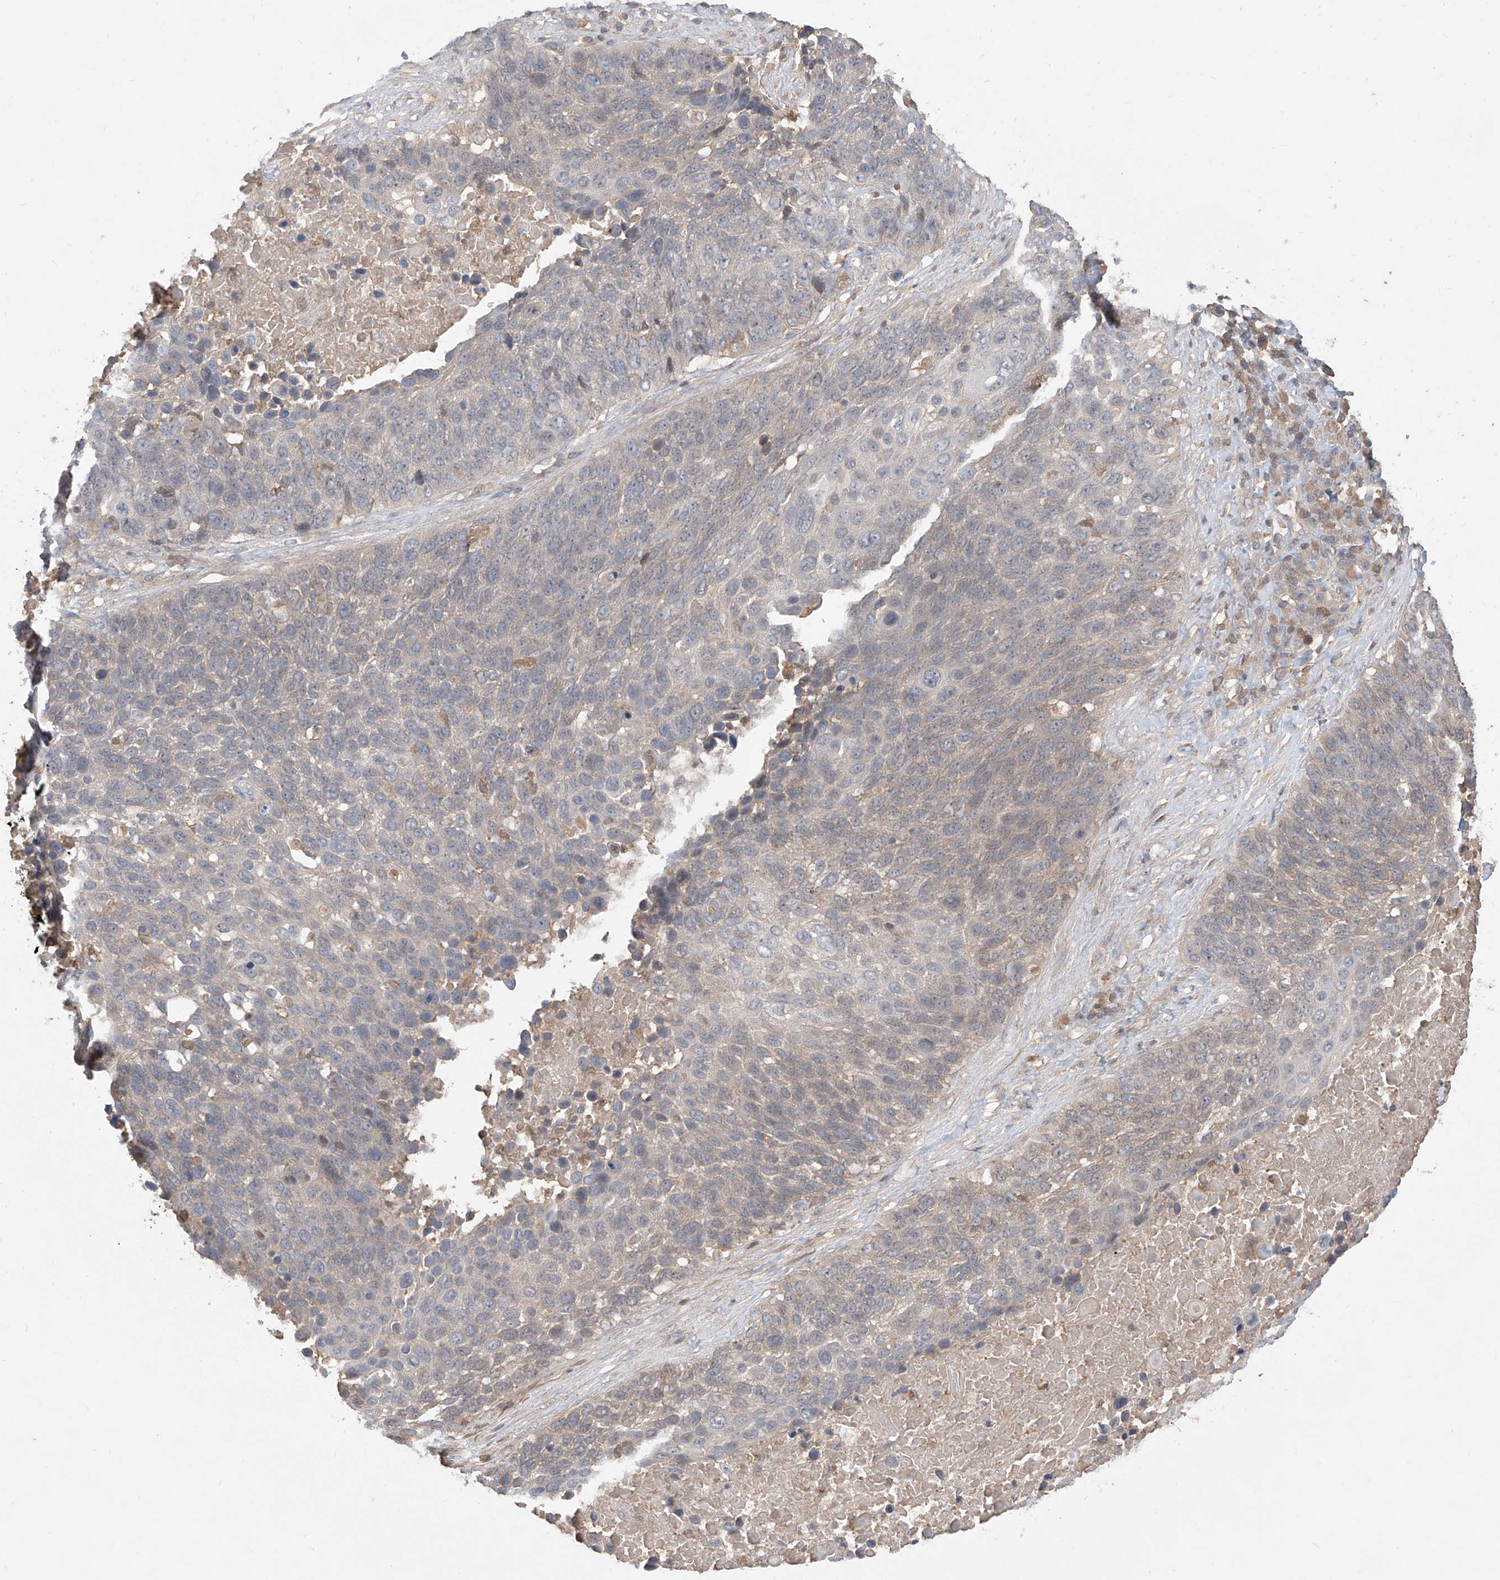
{"staining": {"intensity": "negative", "quantity": "none", "location": "none"}, "tissue": "lung cancer", "cell_type": "Tumor cells", "image_type": "cancer", "snomed": [{"axis": "morphology", "description": "Squamous cell carcinoma, NOS"}, {"axis": "topography", "description": "Lung"}], "caption": "Immunohistochemical staining of human lung cancer displays no significant staining in tumor cells.", "gene": "CACNA2D4", "patient": {"sex": "male", "age": 66}}